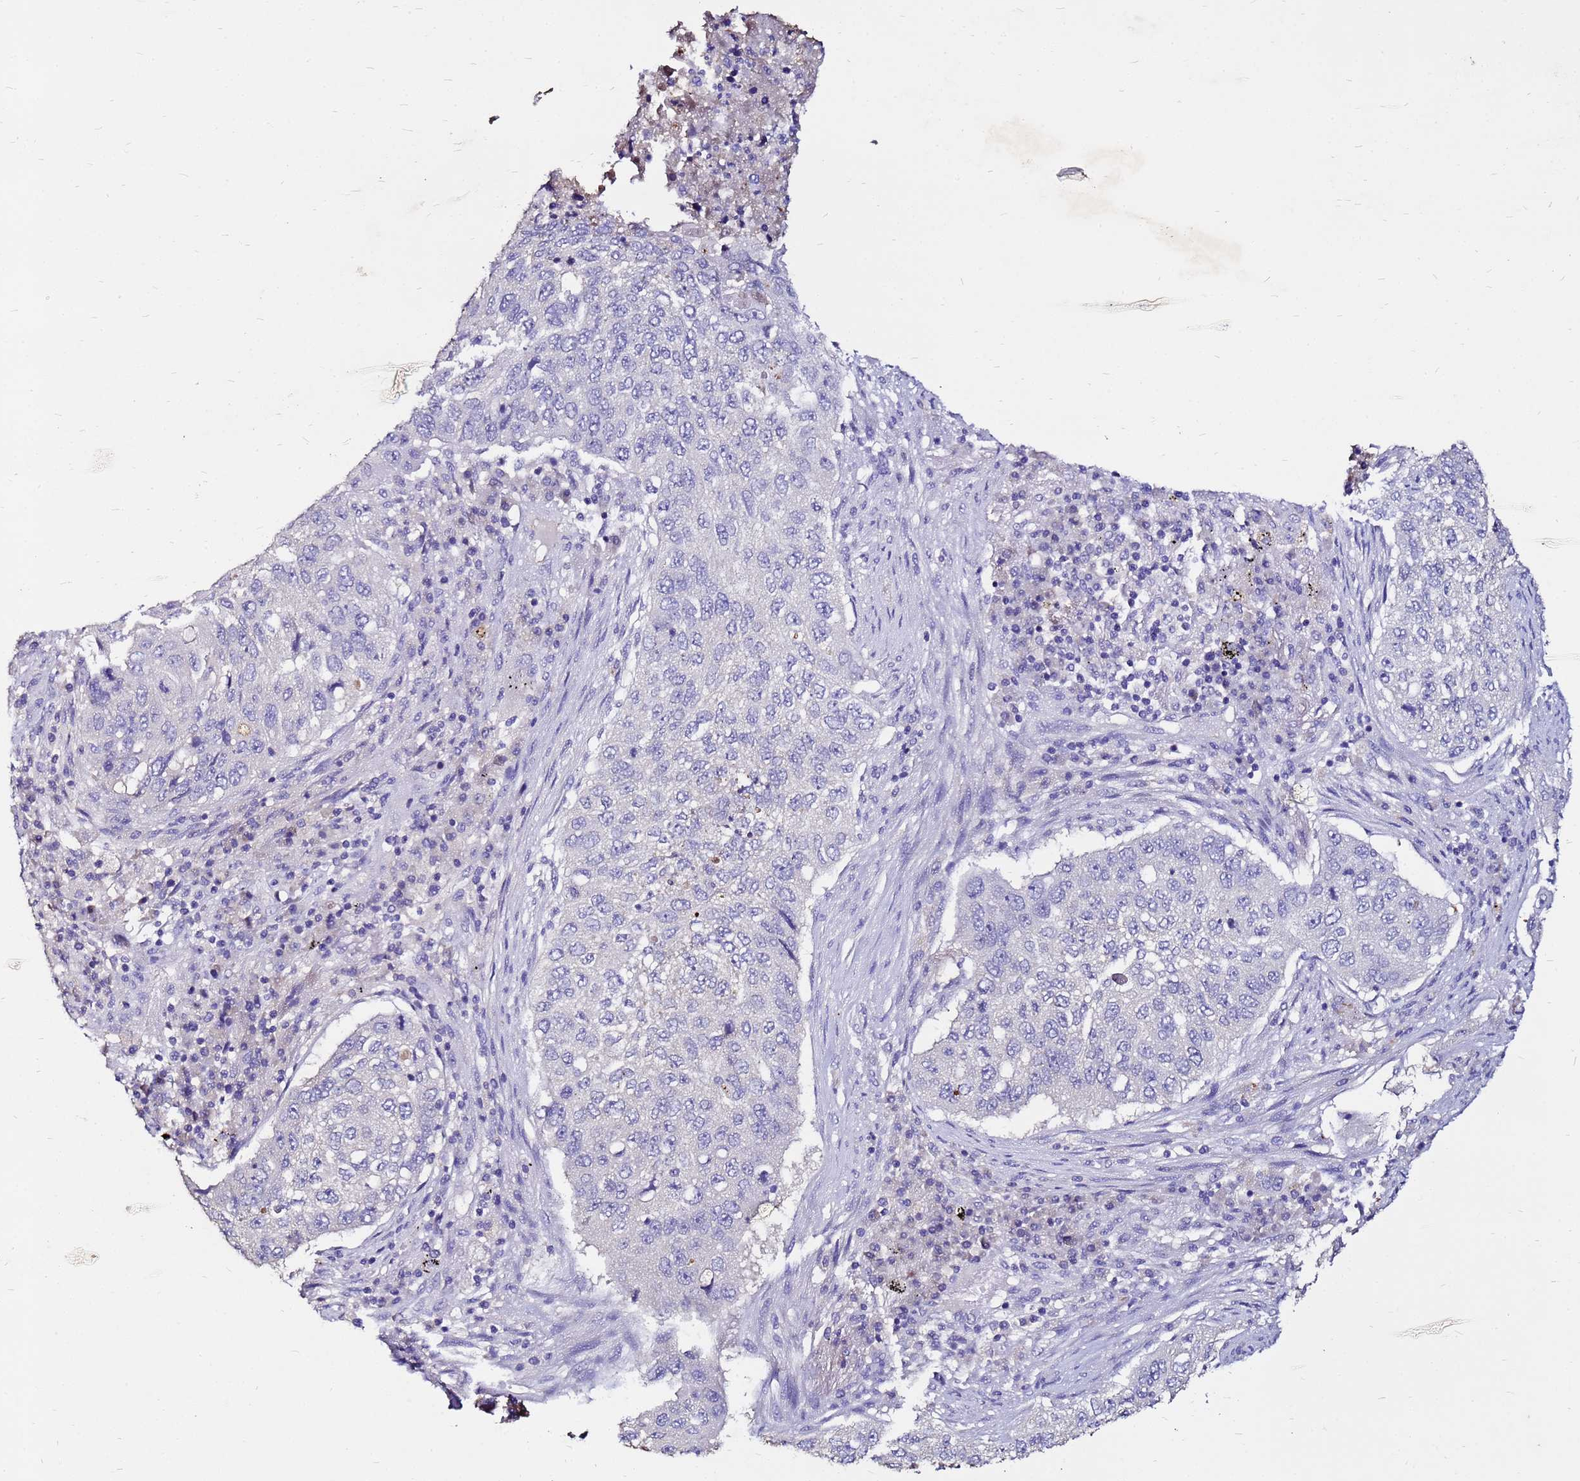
{"staining": {"intensity": "negative", "quantity": "none", "location": "none"}, "tissue": "lung cancer", "cell_type": "Tumor cells", "image_type": "cancer", "snomed": [{"axis": "morphology", "description": "Squamous cell carcinoma, NOS"}, {"axis": "topography", "description": "Lung"}], "caption": "Tumor cells are negative for brown protein staining in squamous cell carcinoma (lung).", "gene": "FAM183A", "patient": {"sex": "female", "age": 63}}